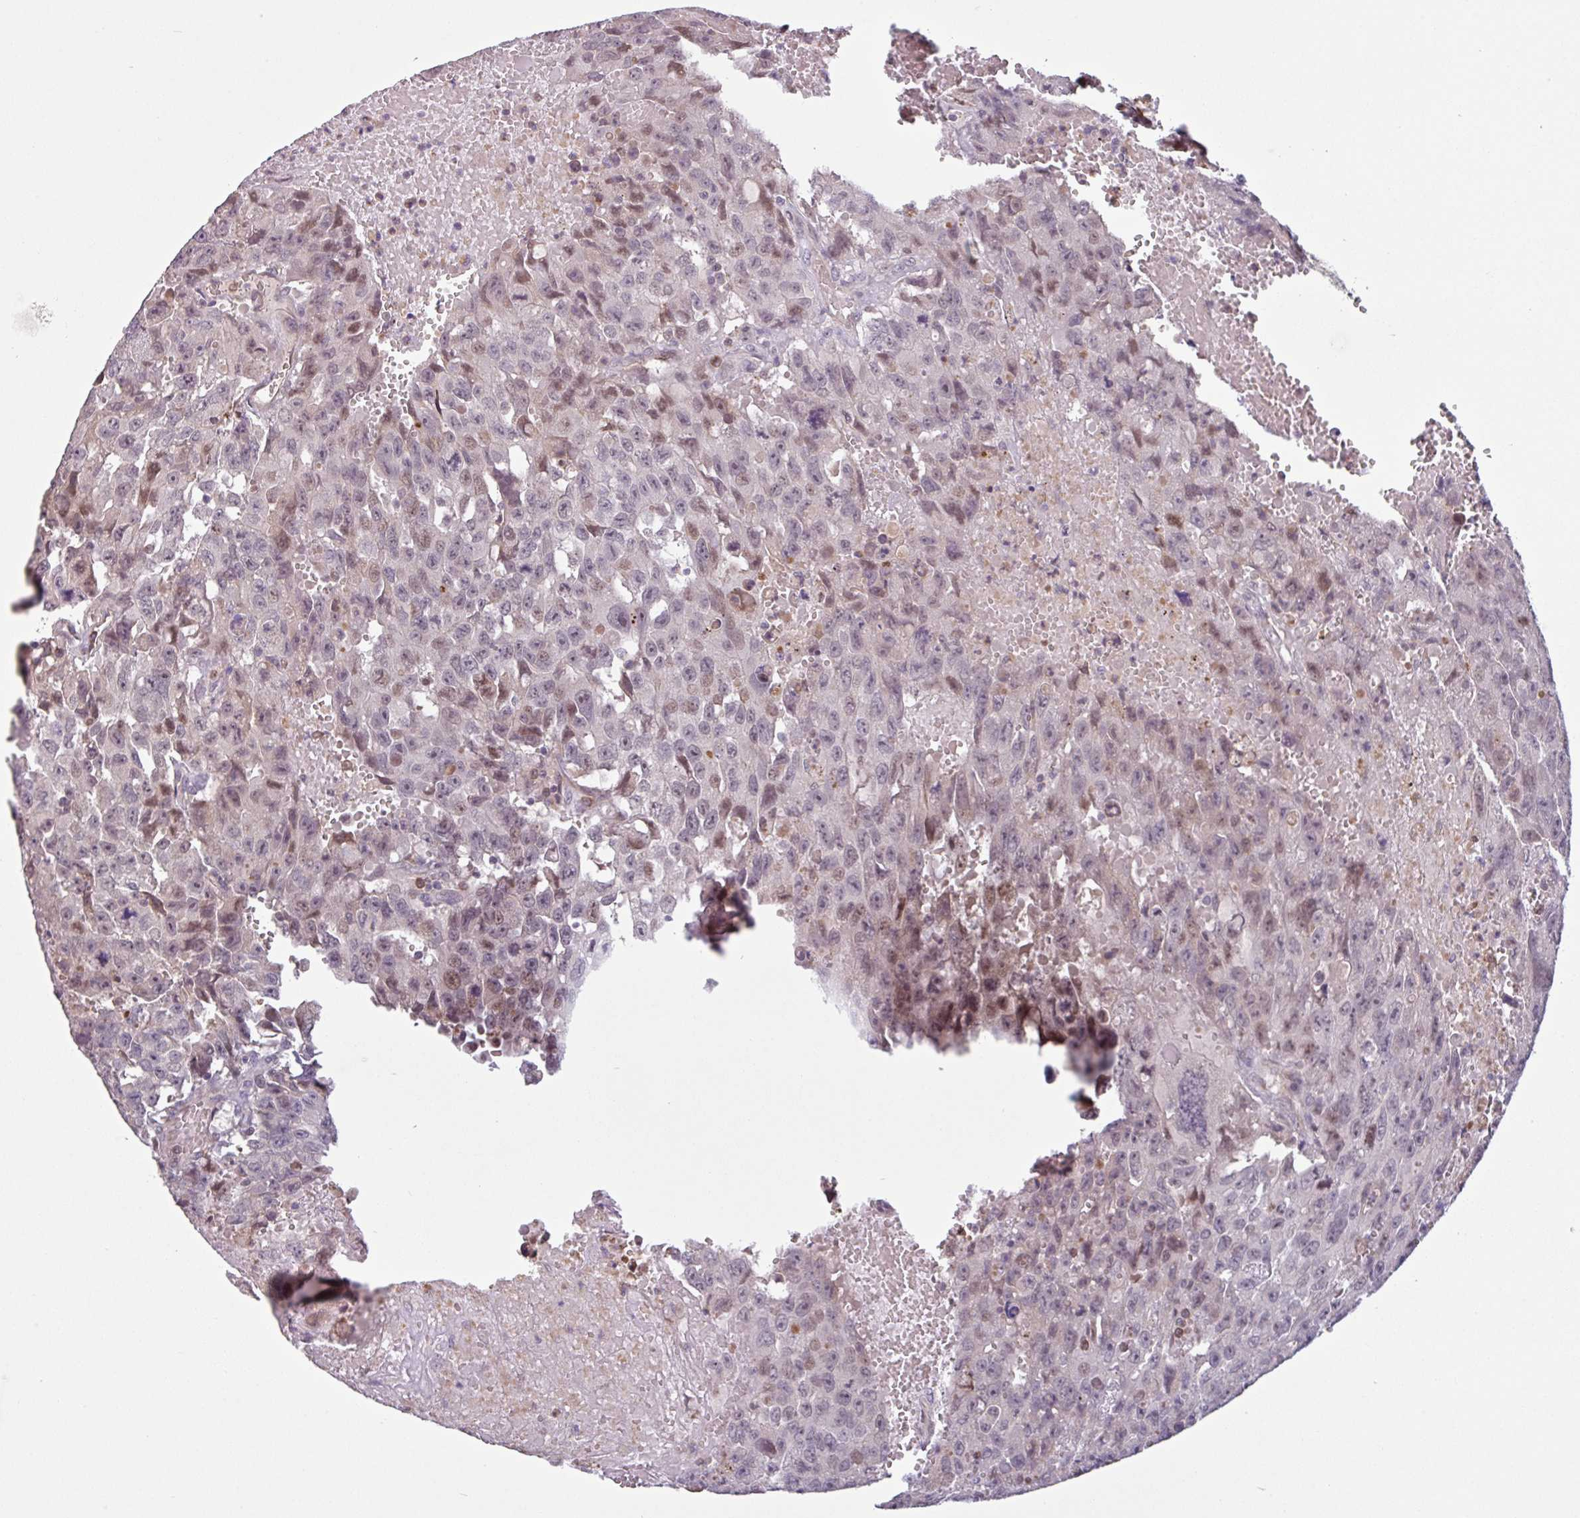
{"staining": {"intensity": "weak", "quantity": "<25%", "location": "nuclear"}, "tissue": "testis cancer", "cell_type": "Tumor cells", "image_type": "cancer", "snomed": [{"axis": "morphology", "description": "Seminoma, NOS"}, {"axis": "topography", "description": "Testis"}], "caption": "Testis cancer stained for a protein using immunohistochemistry exhibits no expression tumor cells.", "gene": "TAF1D", "patient": {"sex": "male", "age": 26}}